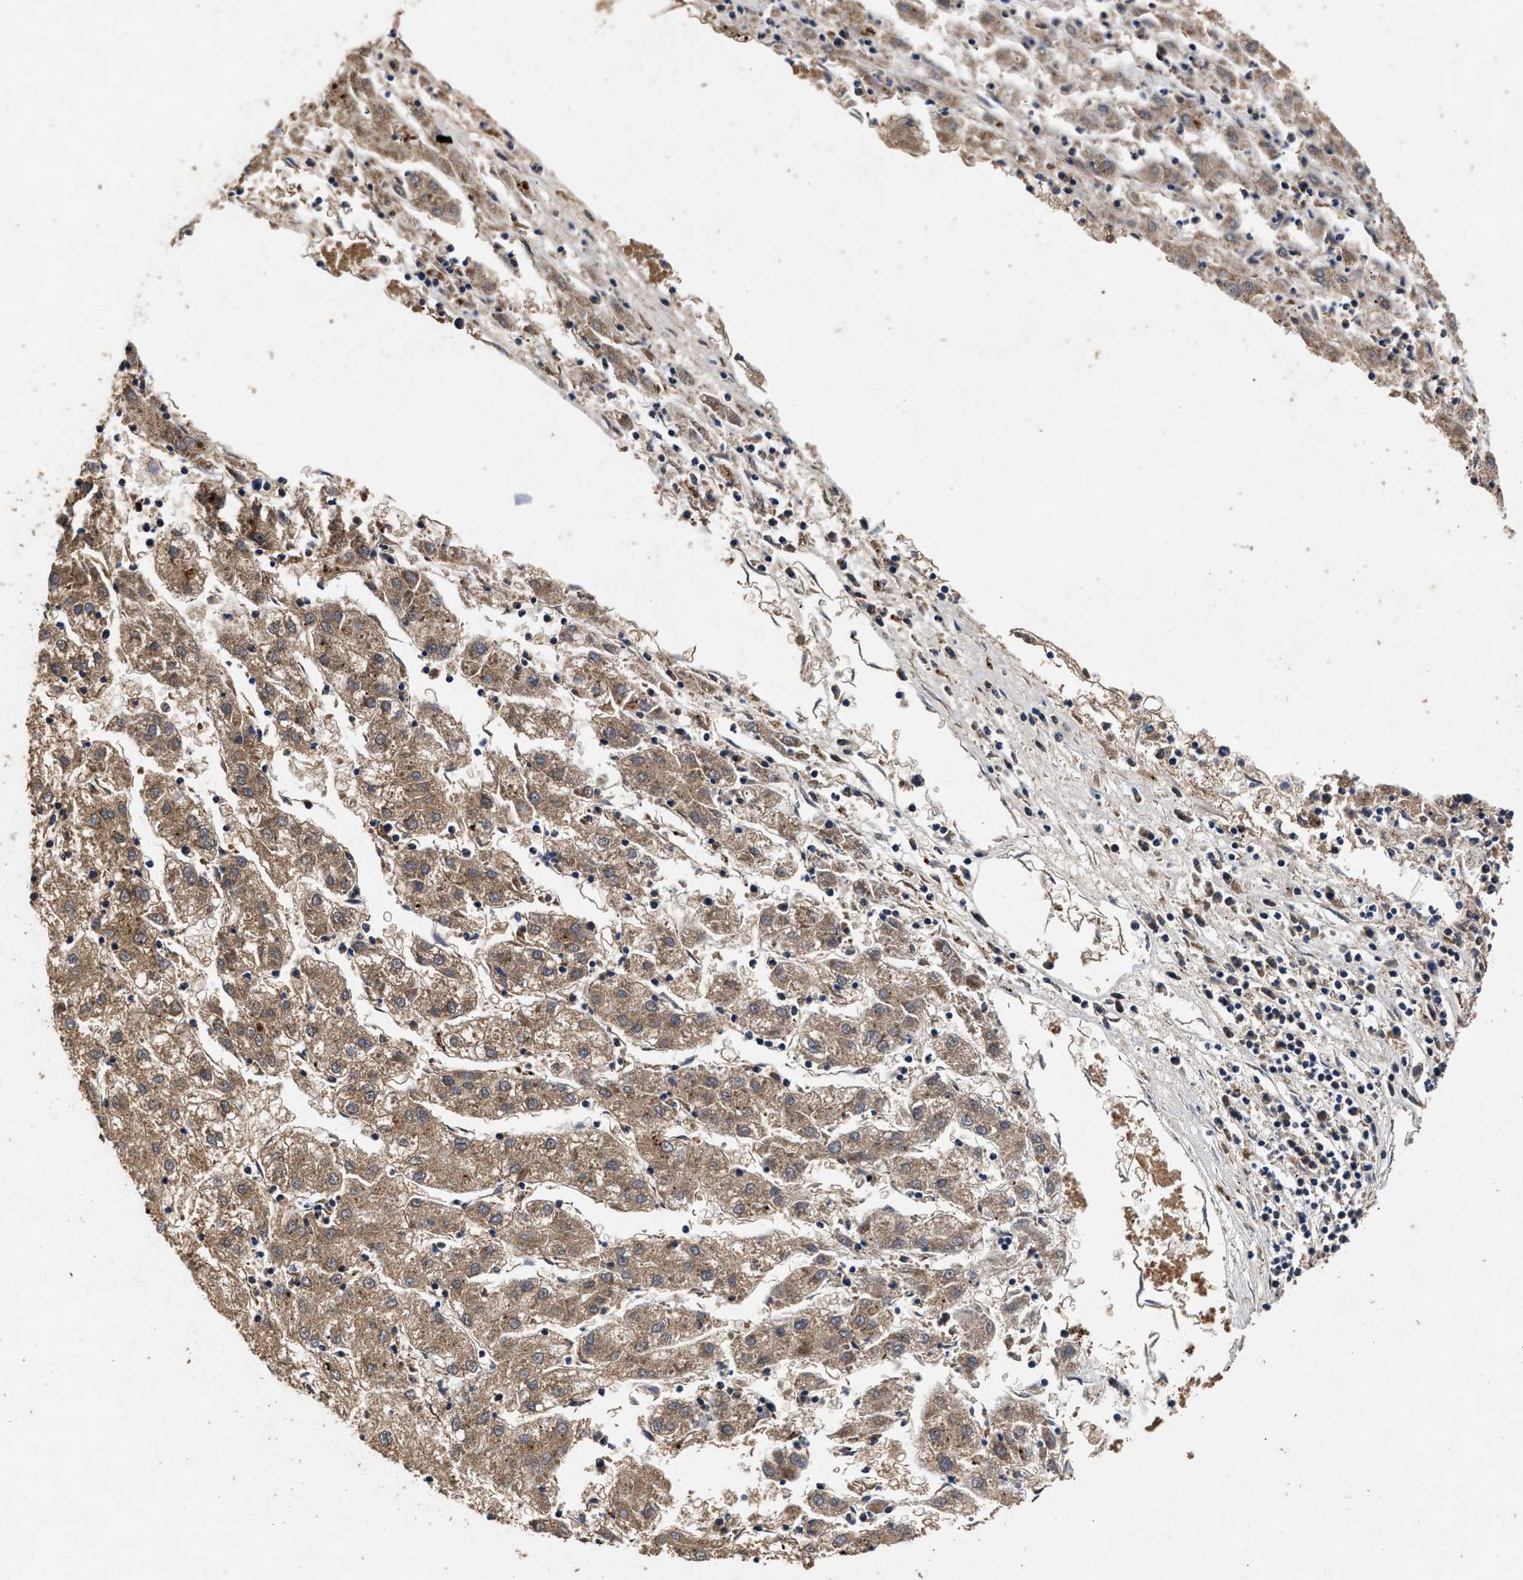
{"staining": {"intensity": "weak", "quantity": ">75%", "location": "cytoplasmic/membranous"}, "tissue": "liver cancer", "cell_type": "Tumor cells", "image_type": "cancer", "snomed": [{"axis": "morphology", "description": "Carcinoma, Hepatocellular, NOS"}, {"axis": "topography", "description": "Liver"}], "caption": "This photomicrograph displays IHC staining of human liver hepatocellular carcinoma, with low weak cytoplasmic/membranous positivity in approximately >75% of tumor cells.", "gene": "NFKB2", "patient": {"sex": "male", "age": 72}}